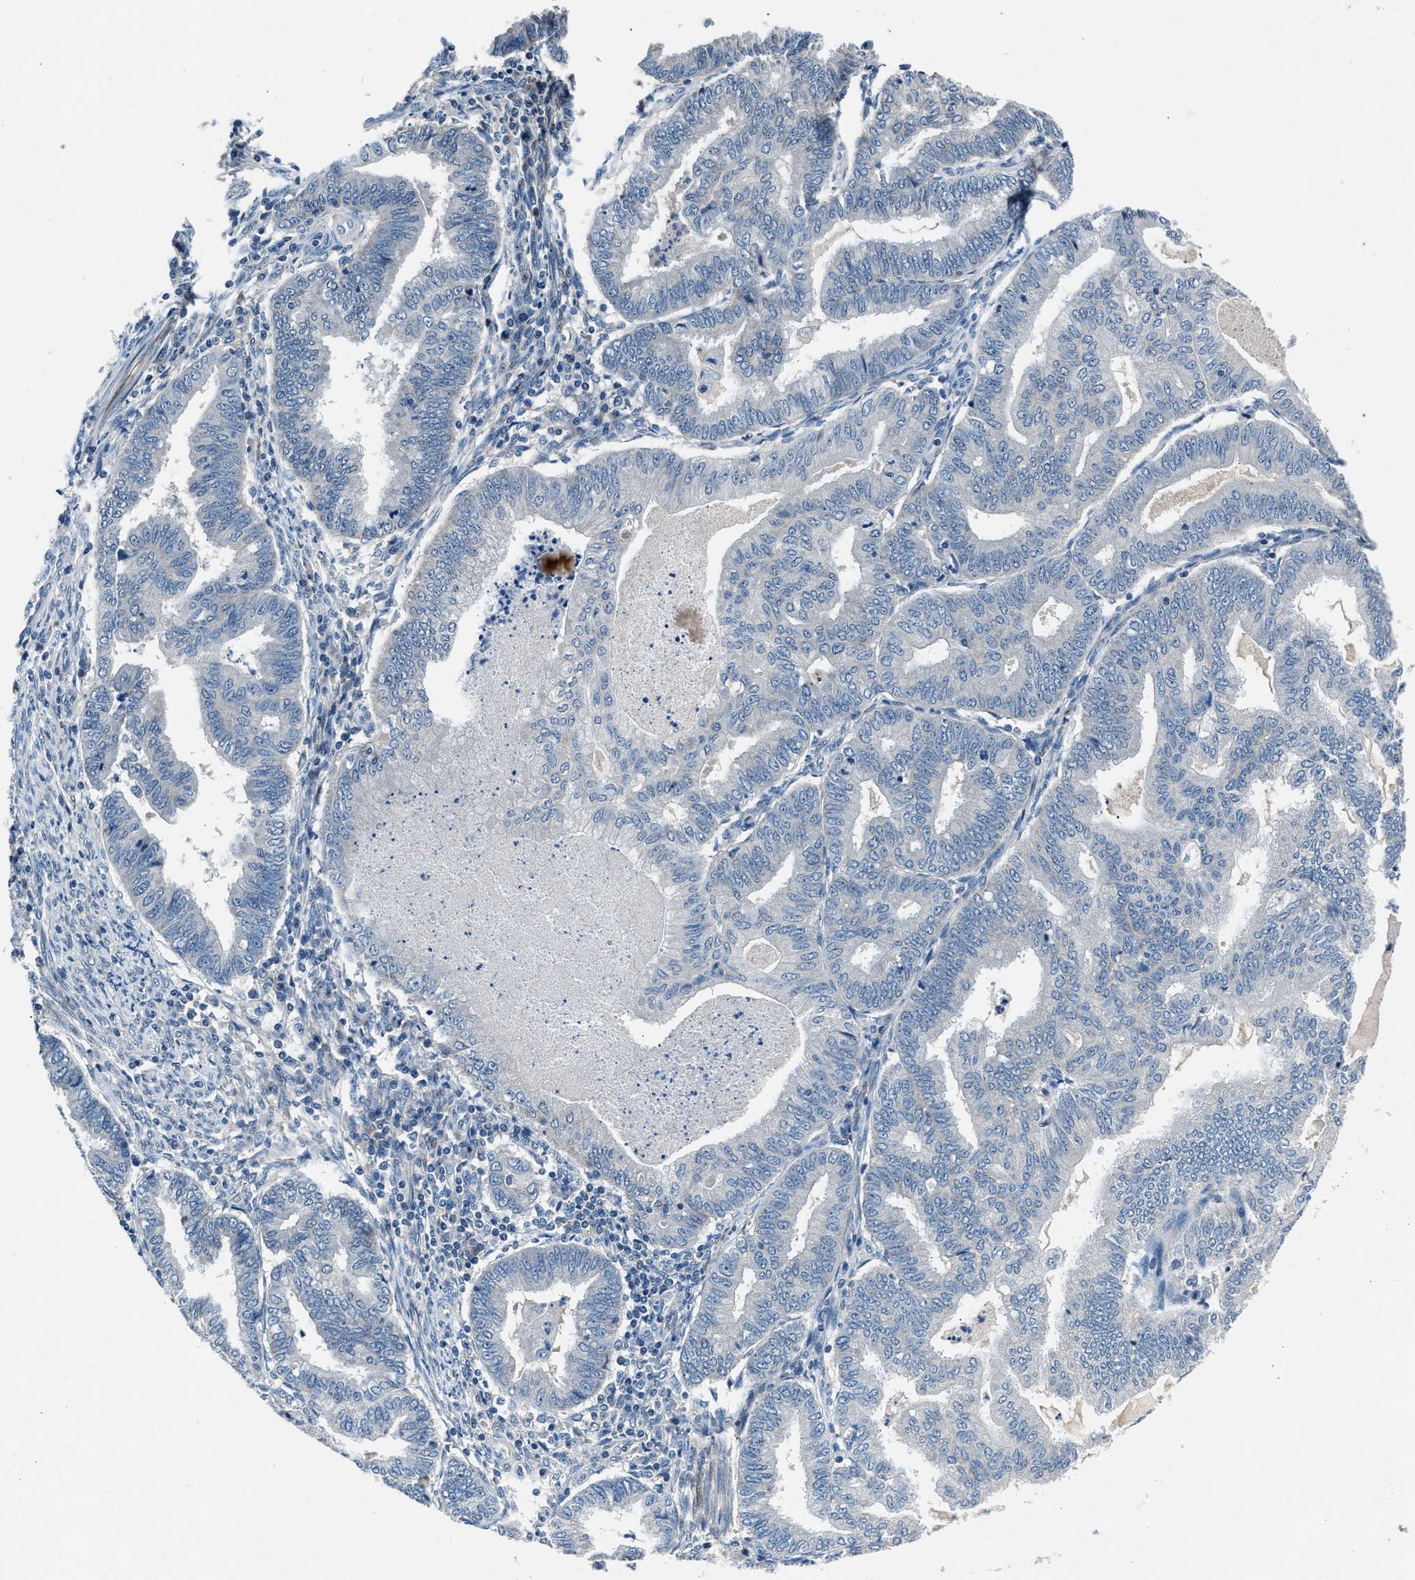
{"staining": {"intensity": "weak", "quantity": "<25%", "location": "cytoplasmic/membranous"}, "tissue": "endometrial cancer", "cell_type": "Tumor cells", "image_type": "cancer", "snomed": [{"axis": "morphology", "description": "Polyp, NOS"}, {"axis": "morphology", "description": "Adenocarcinoma, NOS"}, {"axis": "morphology", "description": "Adenoma, NOS"}, {"axis": "topography", "description": "Endometrium"}], "caption": "This is a histopathology image of immunohistochemistry staining of adenocarcinoma (endometrial), which shows no positivity in tumor cells. (Stains: DAB (3,3'-diaminobenzidine) immunohistochemistry (IHC) with hematoxylin counter stain, Microscopy: brightfield microscopy at high magnification).", "gene": "DENND6B", "patient": {"sex": "female", "age": 79}}